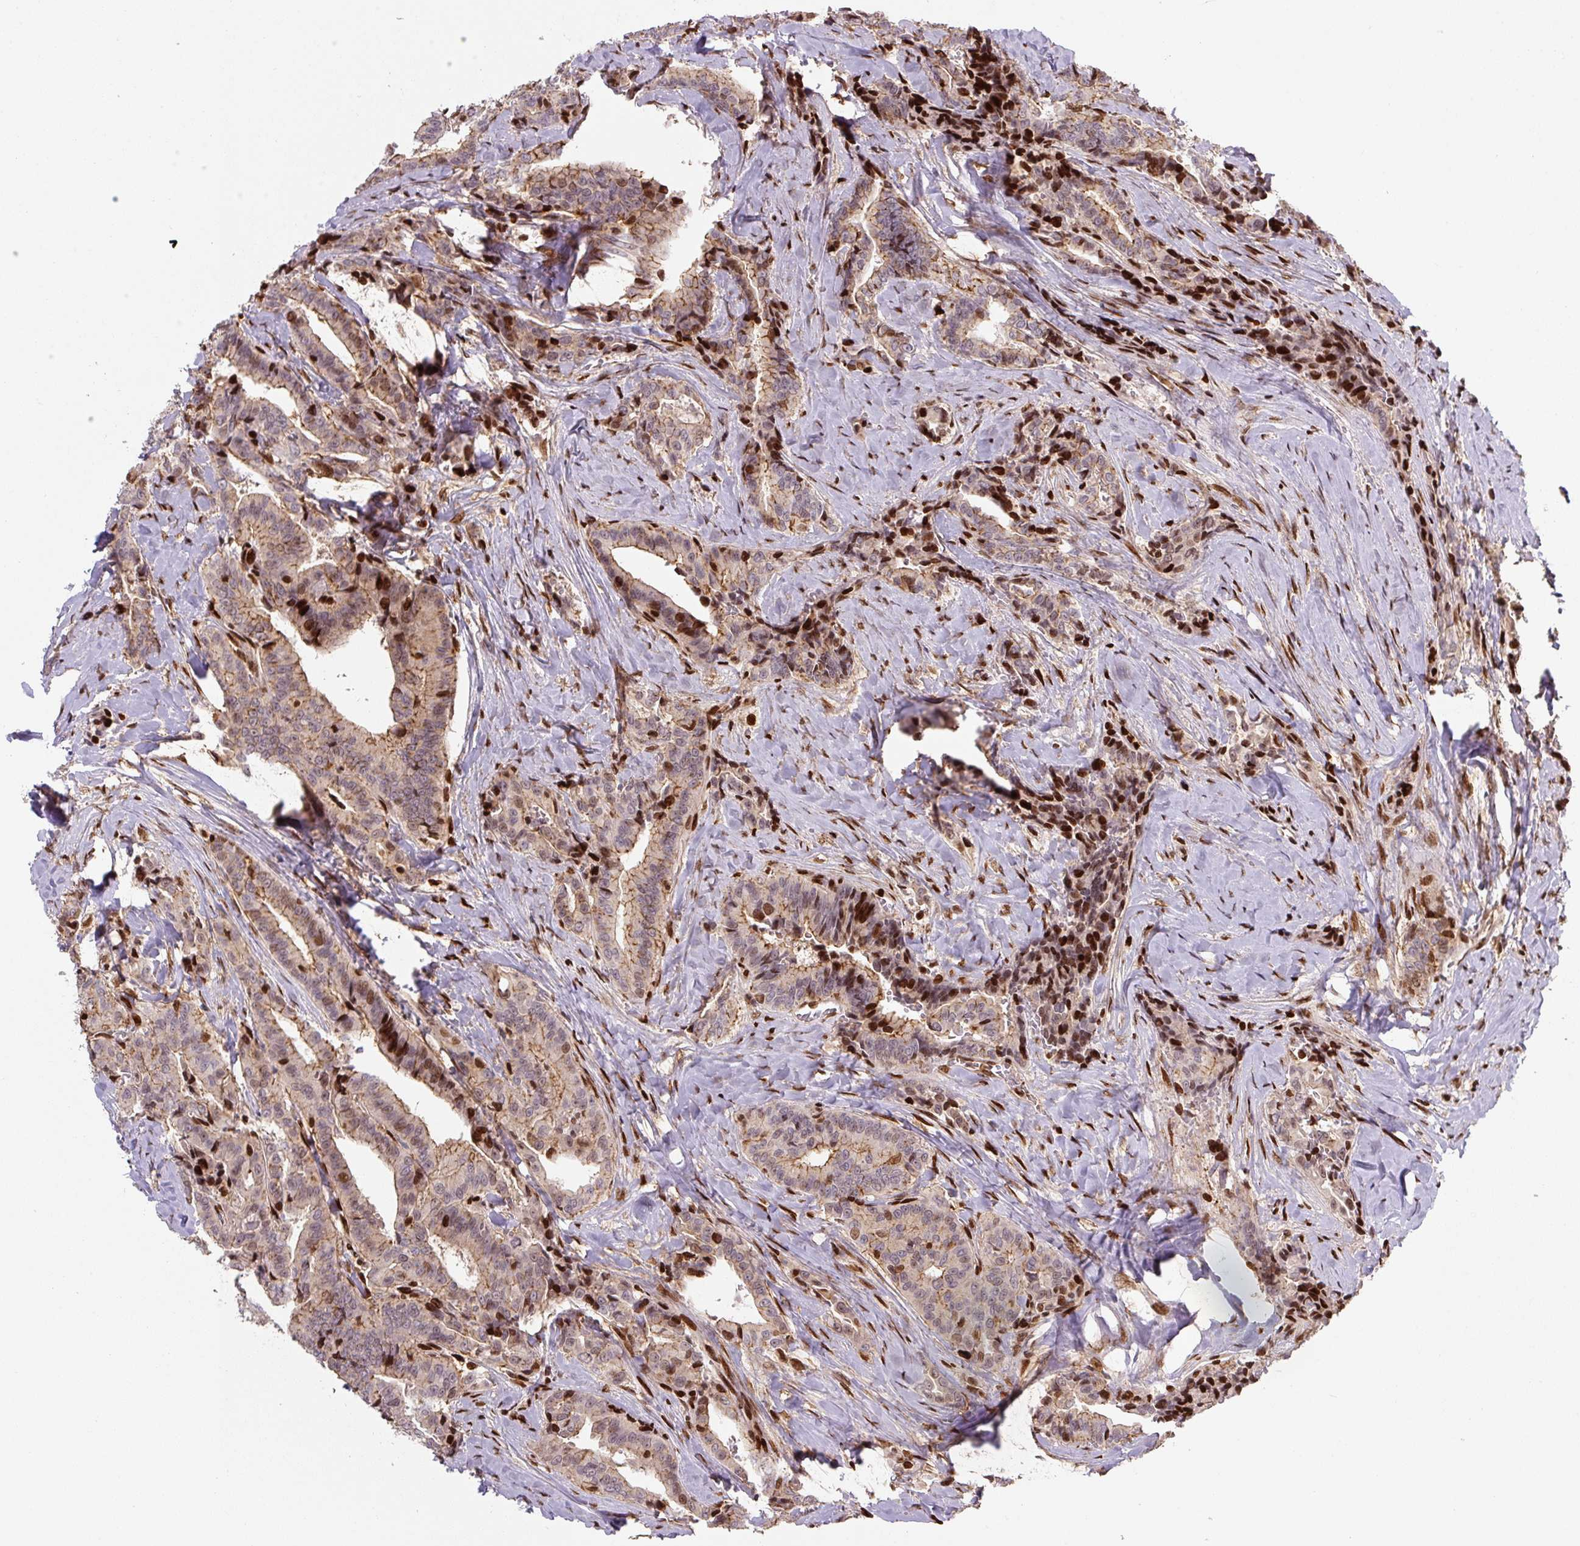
{"staining": {"intensity": "moderate", "quantity": ">75%", "location": "cytoplasmic/membranous,nuclear"}, "tissue": "thyroid cancer", "cell_type": "Tumor cells", "image_type": "cancer", "snomed": [{"axis": "morphology", "description": "Papillary adenocarcinoma, NOS"}, {"axis": "topography", "description": "Thyroid gland"}], "caption": "A histopathology image of human thyroid cancer (papillary adenocarcinoma) stained for a protein exhibits moderate cytoplasmic/membranous and nuclear brown staining in tumor cells.", "gene": "PYDC2", "patient": {"sex": "male", "age": 61}}